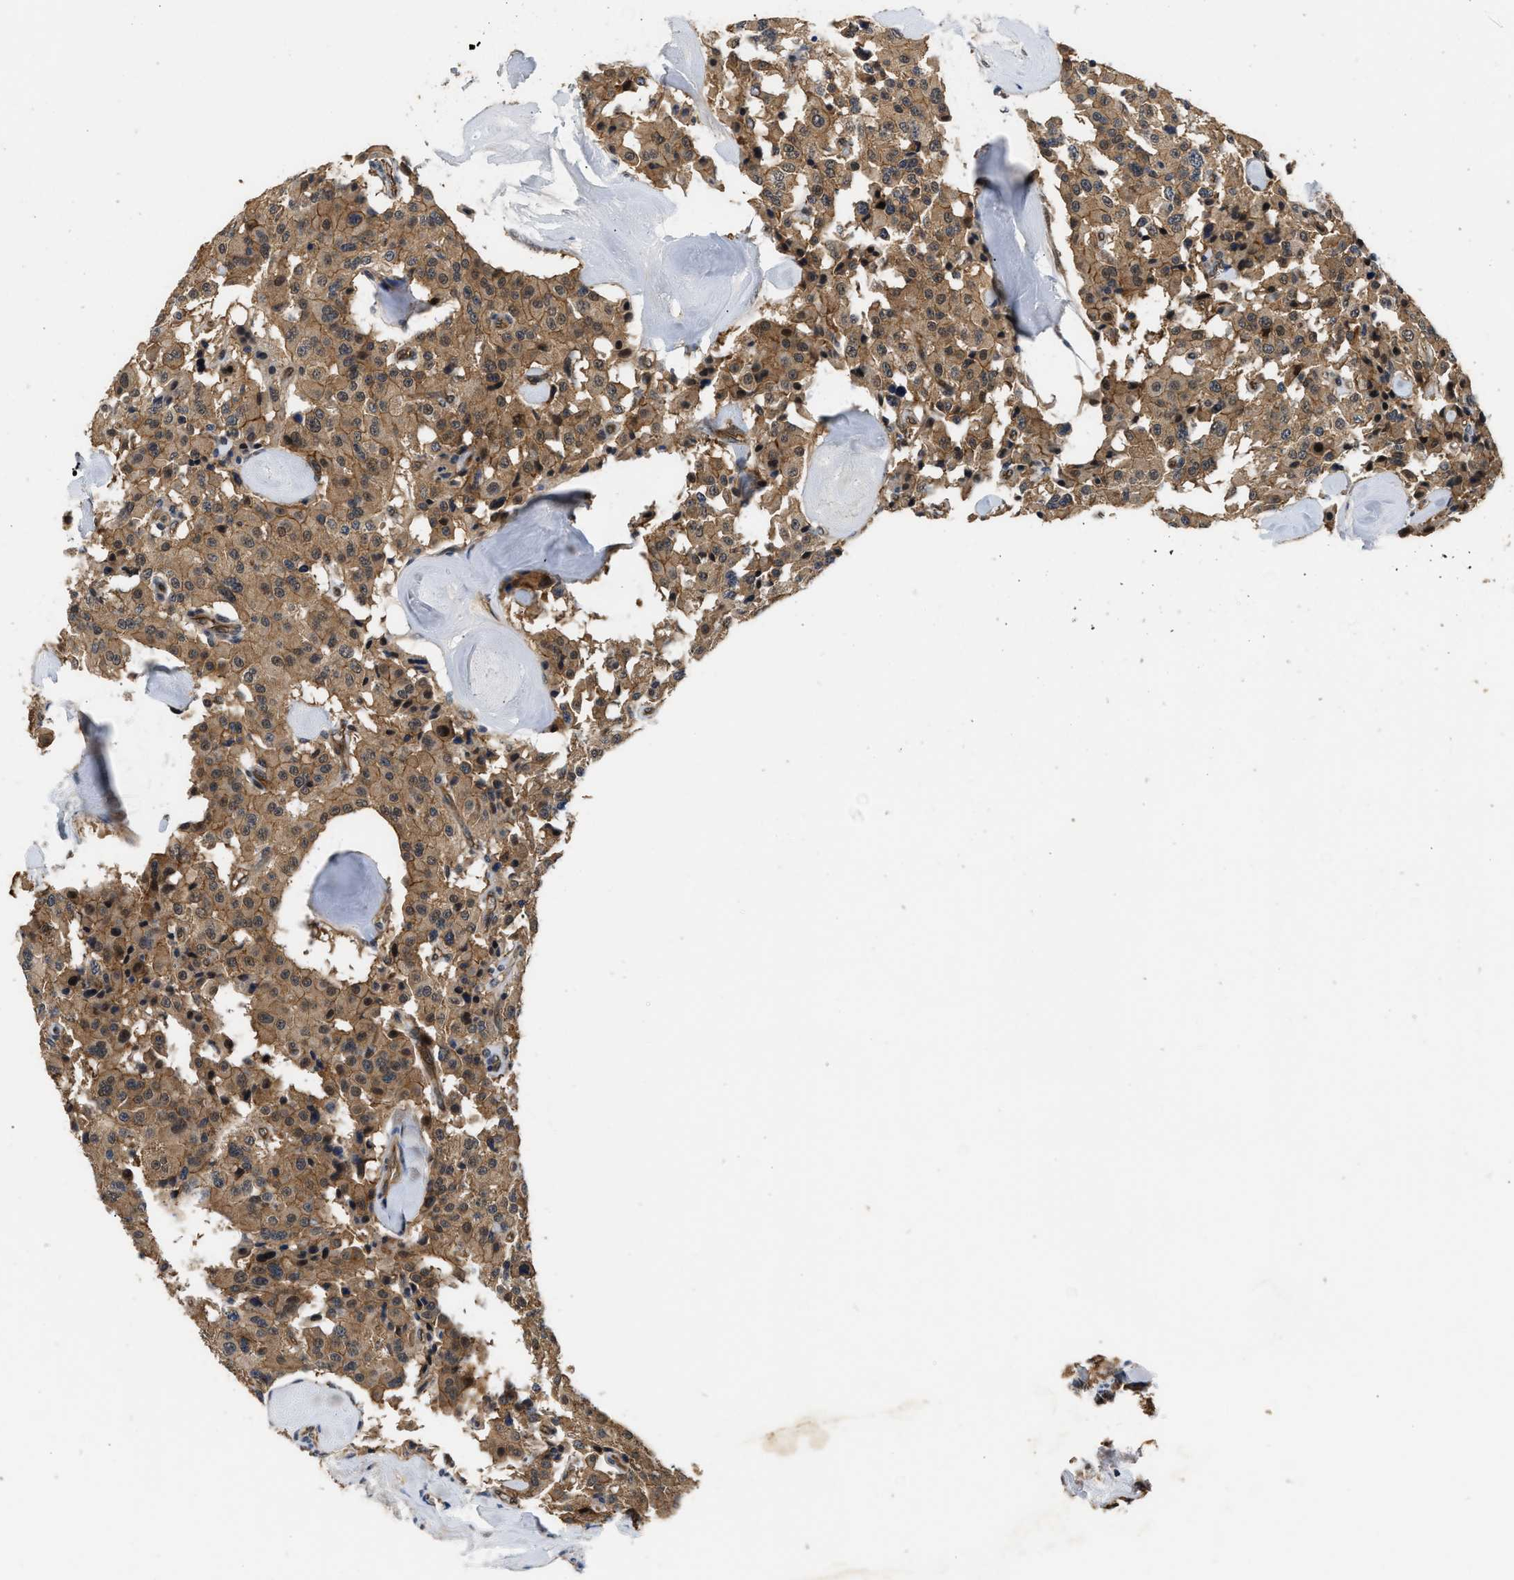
{"staining": {"intensity": "moderate", "quantity": ">75%", "location": "cytoplasmic/membranous"}, "tissue": "carcinoid", "cell_type": "Tumor cells", "image_type": "cancer", "snomed": [{"axis": "morphology", "description": "Carcinoid, malignant, NOS"}, {"axis": "topography", "description": "Lung"}], "caption": "Immunohistochemical staining of human malignant carcinoid displays moderate cytoplasmic/membranous protein staining in about >75% of tumor cells.", "gene": "COPS2", "patient": {"sex": "male", "age": 30}}